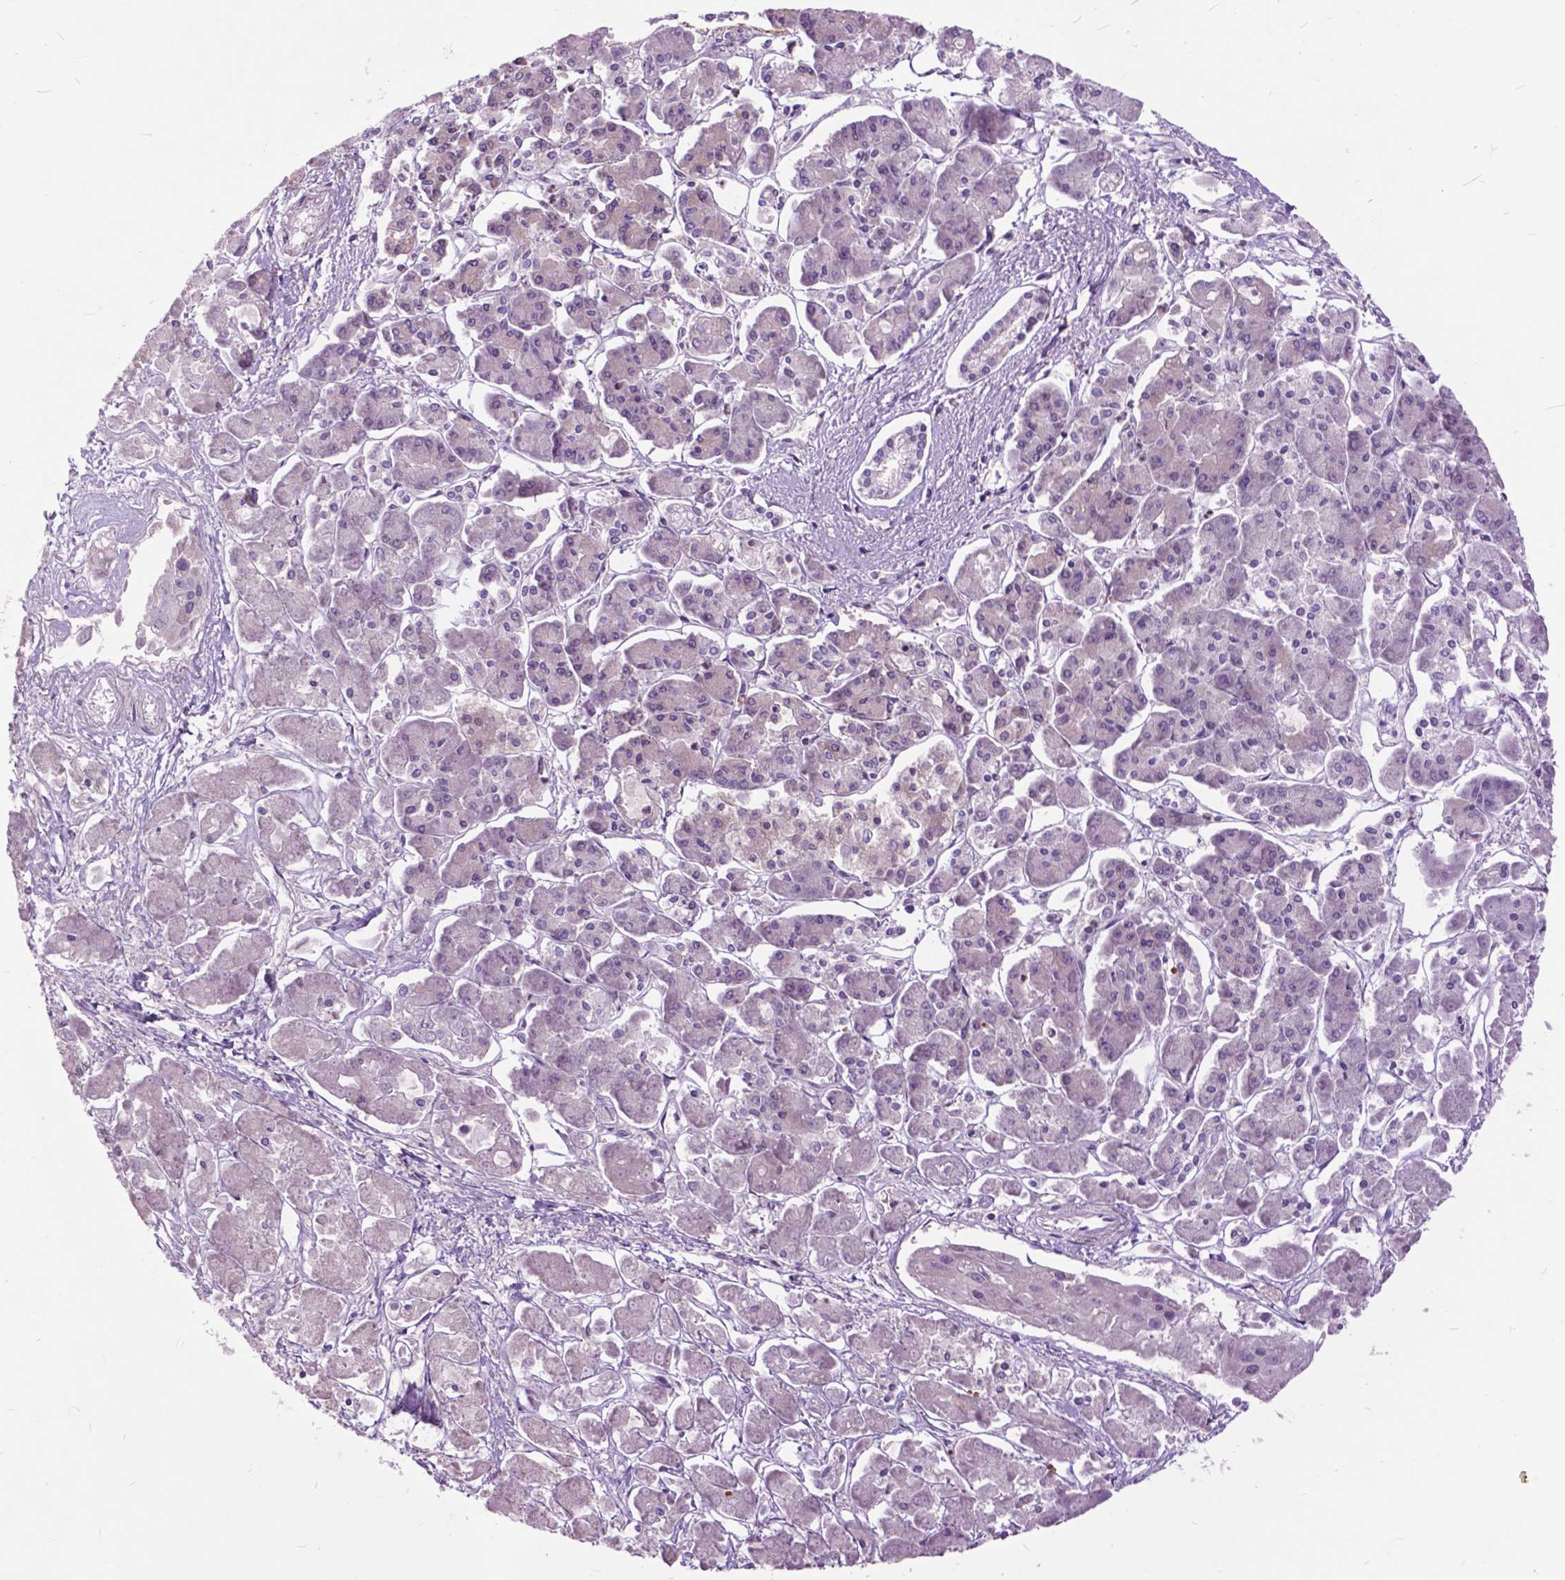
{"staining": {"intensity": "negative", "quantity": "none", "location": "none"}, "tissue": "pancreatic cancer", "cell_type": "Tumor cells", "image_type": "cancer", "snomed": [{"axis": "morphology", "description": "Adenocarcinoma, NOS"}, {"axis": "topography", "description": "Pancreas"}], "caption": "A high-resolution image shows immunohistochemistry (IHC) staining of adenocarcinoma (pancreatic), which shows no significant positivity in tumor cells.", "gene": "ARAF", "patient": {"sex": "male", "age": 85}}